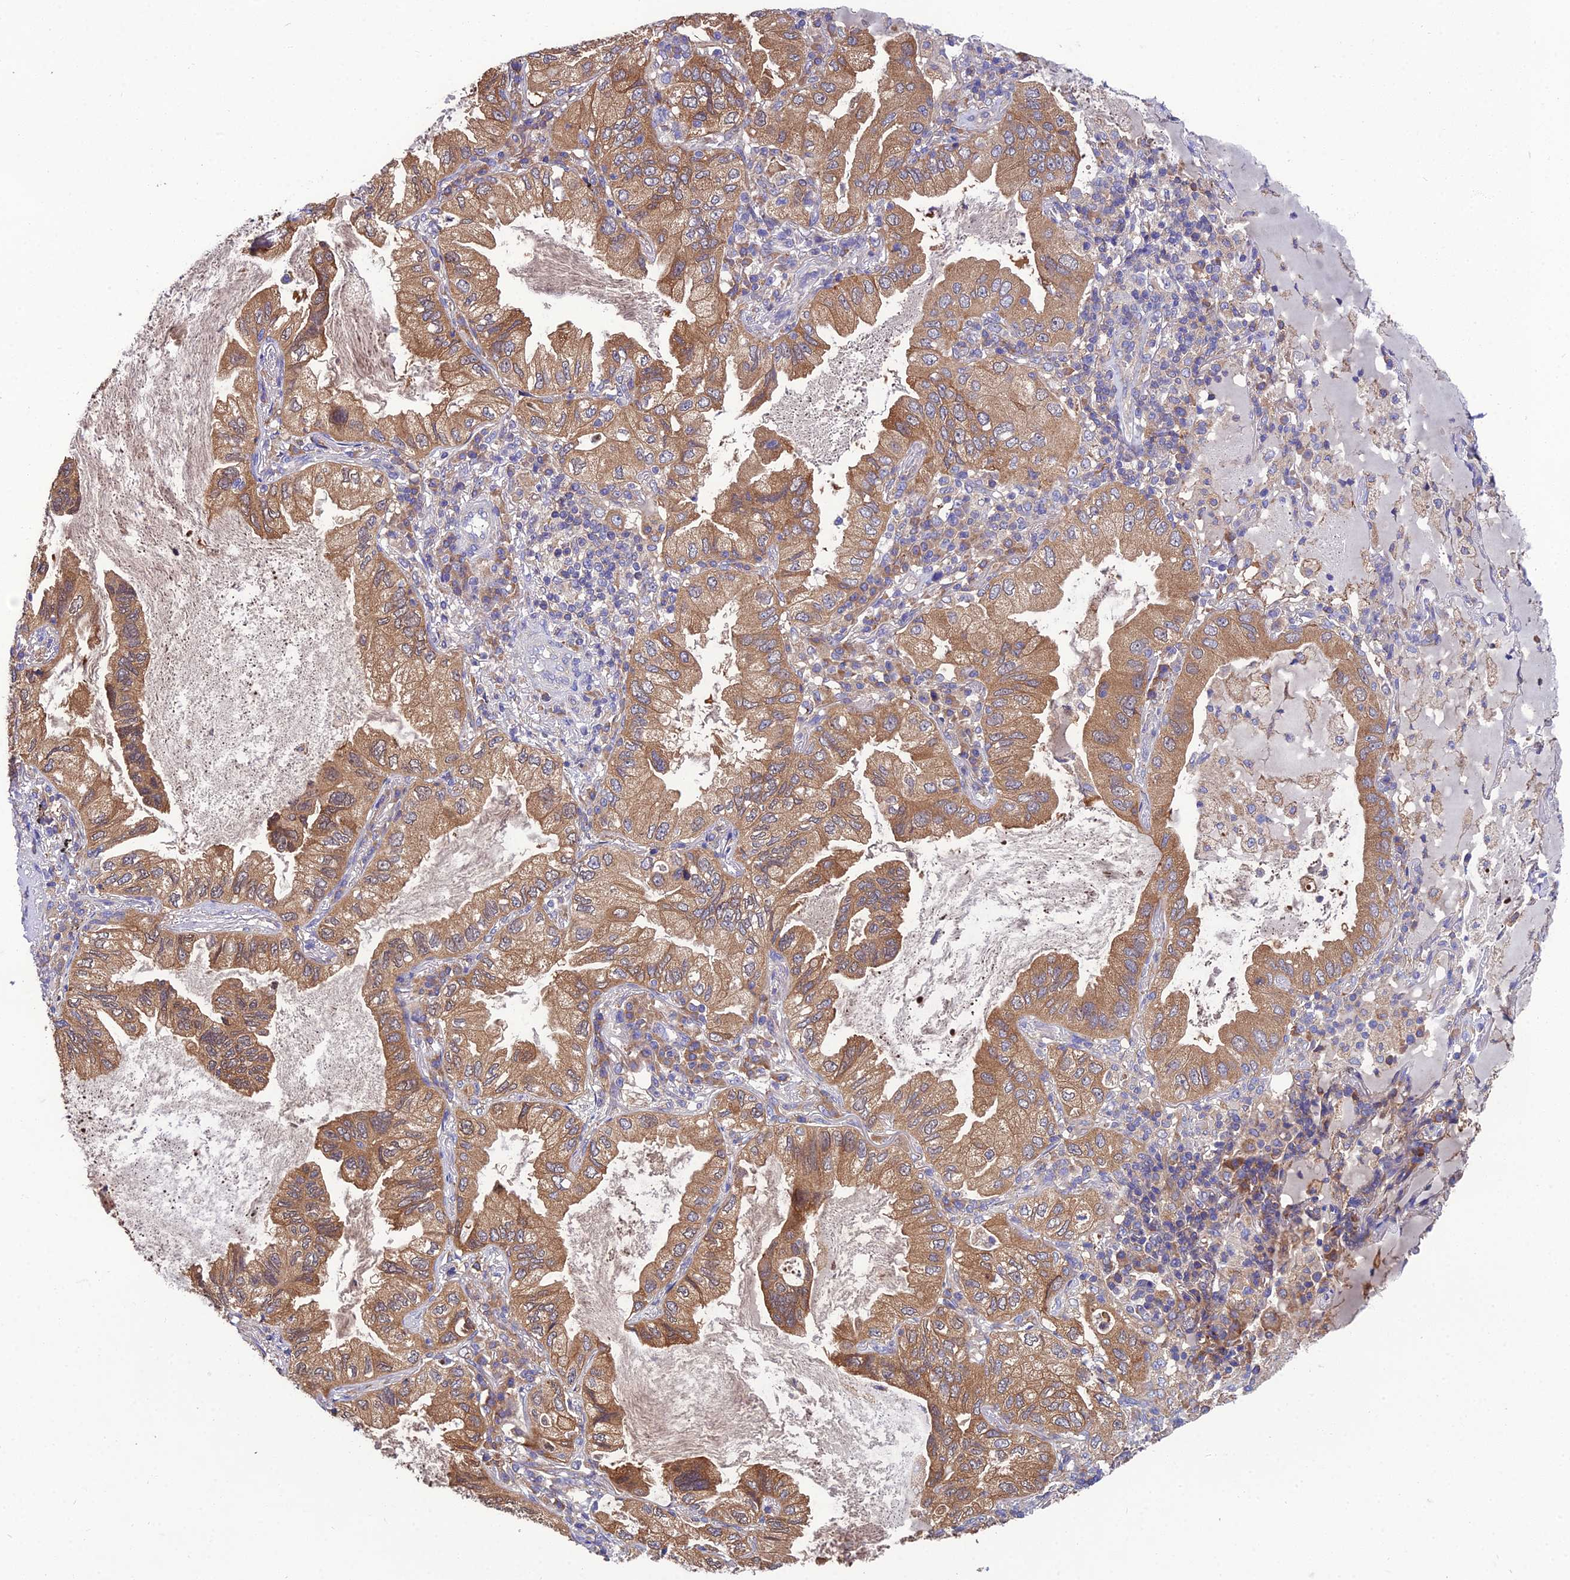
{"staining": {"intensity": "moderate", "quantity": ">75%", "location": "cytoplasmic/membranous"}, "tissue": "lung cancer", "cell_type": "Tumor cells", "image_type": "cancer", "snomed": [{"axis": "morphology", "description": "Adenocarcinoma, NOS"}, {"axis": "topography", "description": "Lung"}], "caption": "The immunohistochemical stain highlights moderate cytoplasmic/membranous positivity in tumor cells of lung cancer tissue. The protein of interest is stained brown, and the nuclei are stained in blue (DAB IHC with brightfield microscopy, high magnification).", "gene": "UMAD1", "patient": {"sex": "female", "age": 69}}